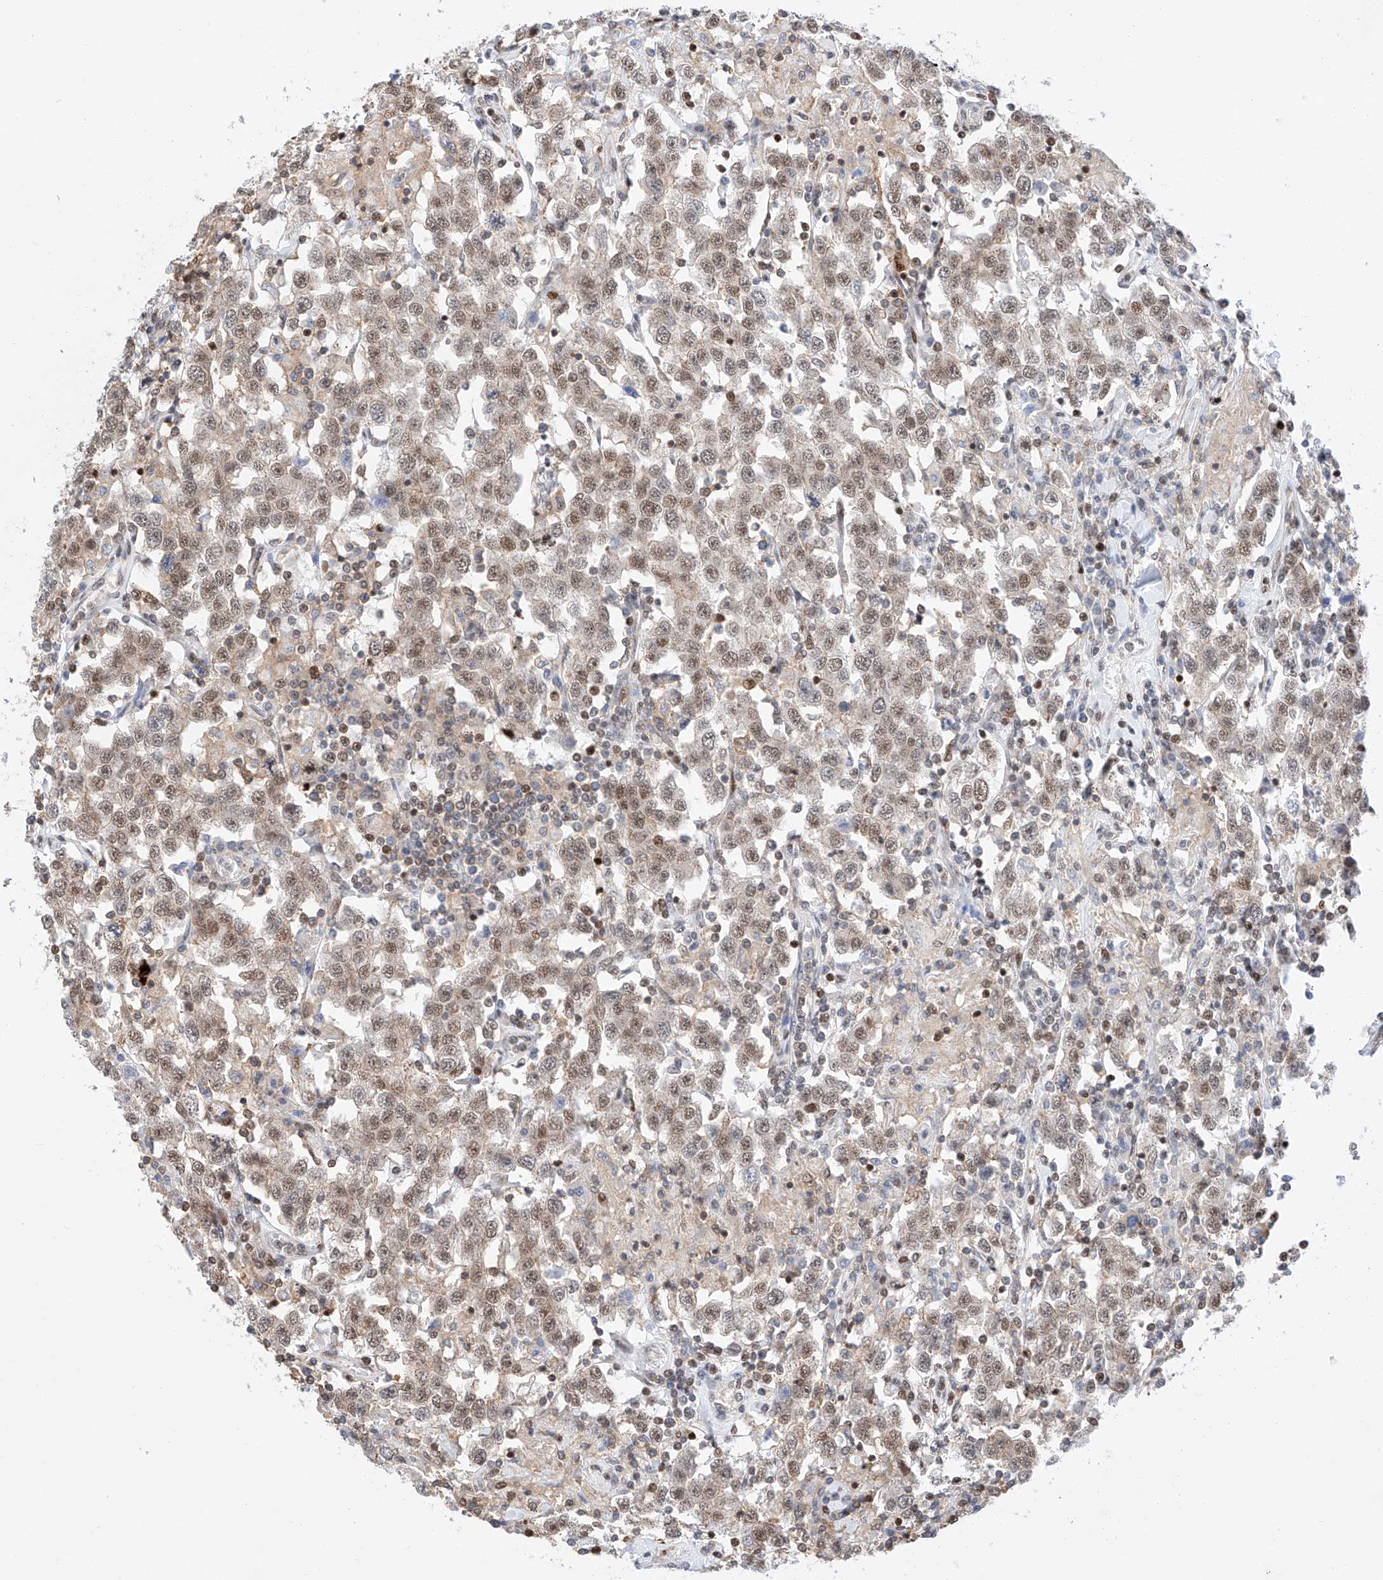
{"staining": {"intensity": "moderate", "quantity": ">75%", "location": "nuclear"}, "tissue": "testis cancer", "cell_type": "Tumor cells", "image_type": "cancer", "snomed": [{"axis": "morphology", "description": "Seminoma, NOS"}, {"axis": "topography", "description": "Testis"}], "caption": "Human testis cancer (seminoma) stained with a protein marker demonstrates moderate staining in tumor cells.", "gene": "HDAC9", "patient": {"sex": "male", "age": 41}}